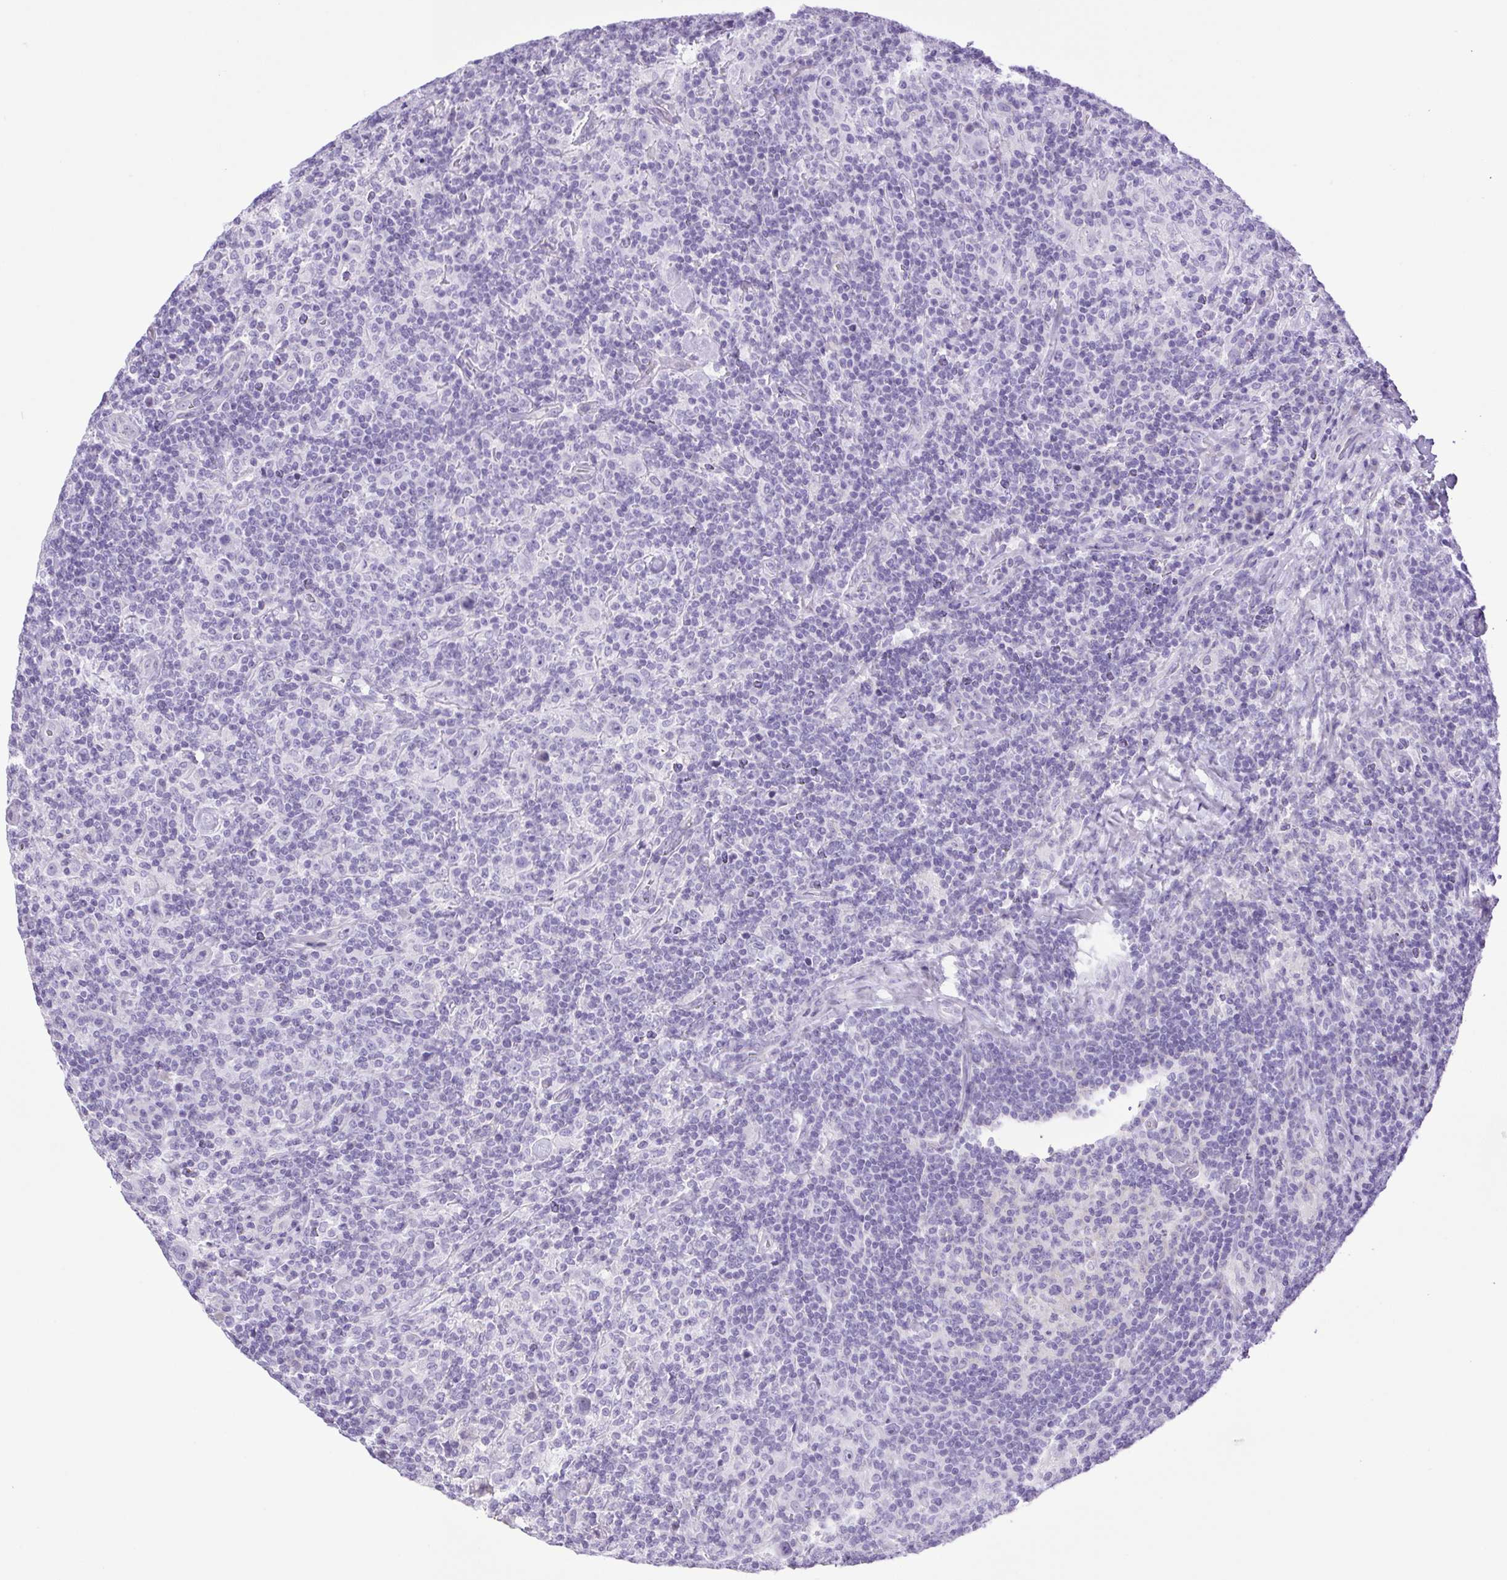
{"staining": {"intensity": "negative", "quantity": "none", "location": "none"}, "tissue": "lymphoma", "cell_type": "Tumor cells", "image_type": "cancer", "snomed": [{"axis": "morphology", "description": "Hodgkin's disease, NOS"}, {"axis": "topography", "description": "Lymph node"}], "caption": "Immunohistochemistry (IHC) photomicrograph of human lymphoma stained for a protein (brown), which exhibits no expression in tumor cells.", "gene": "CDSN", "patient": {"sex": "male", "age": 70}}